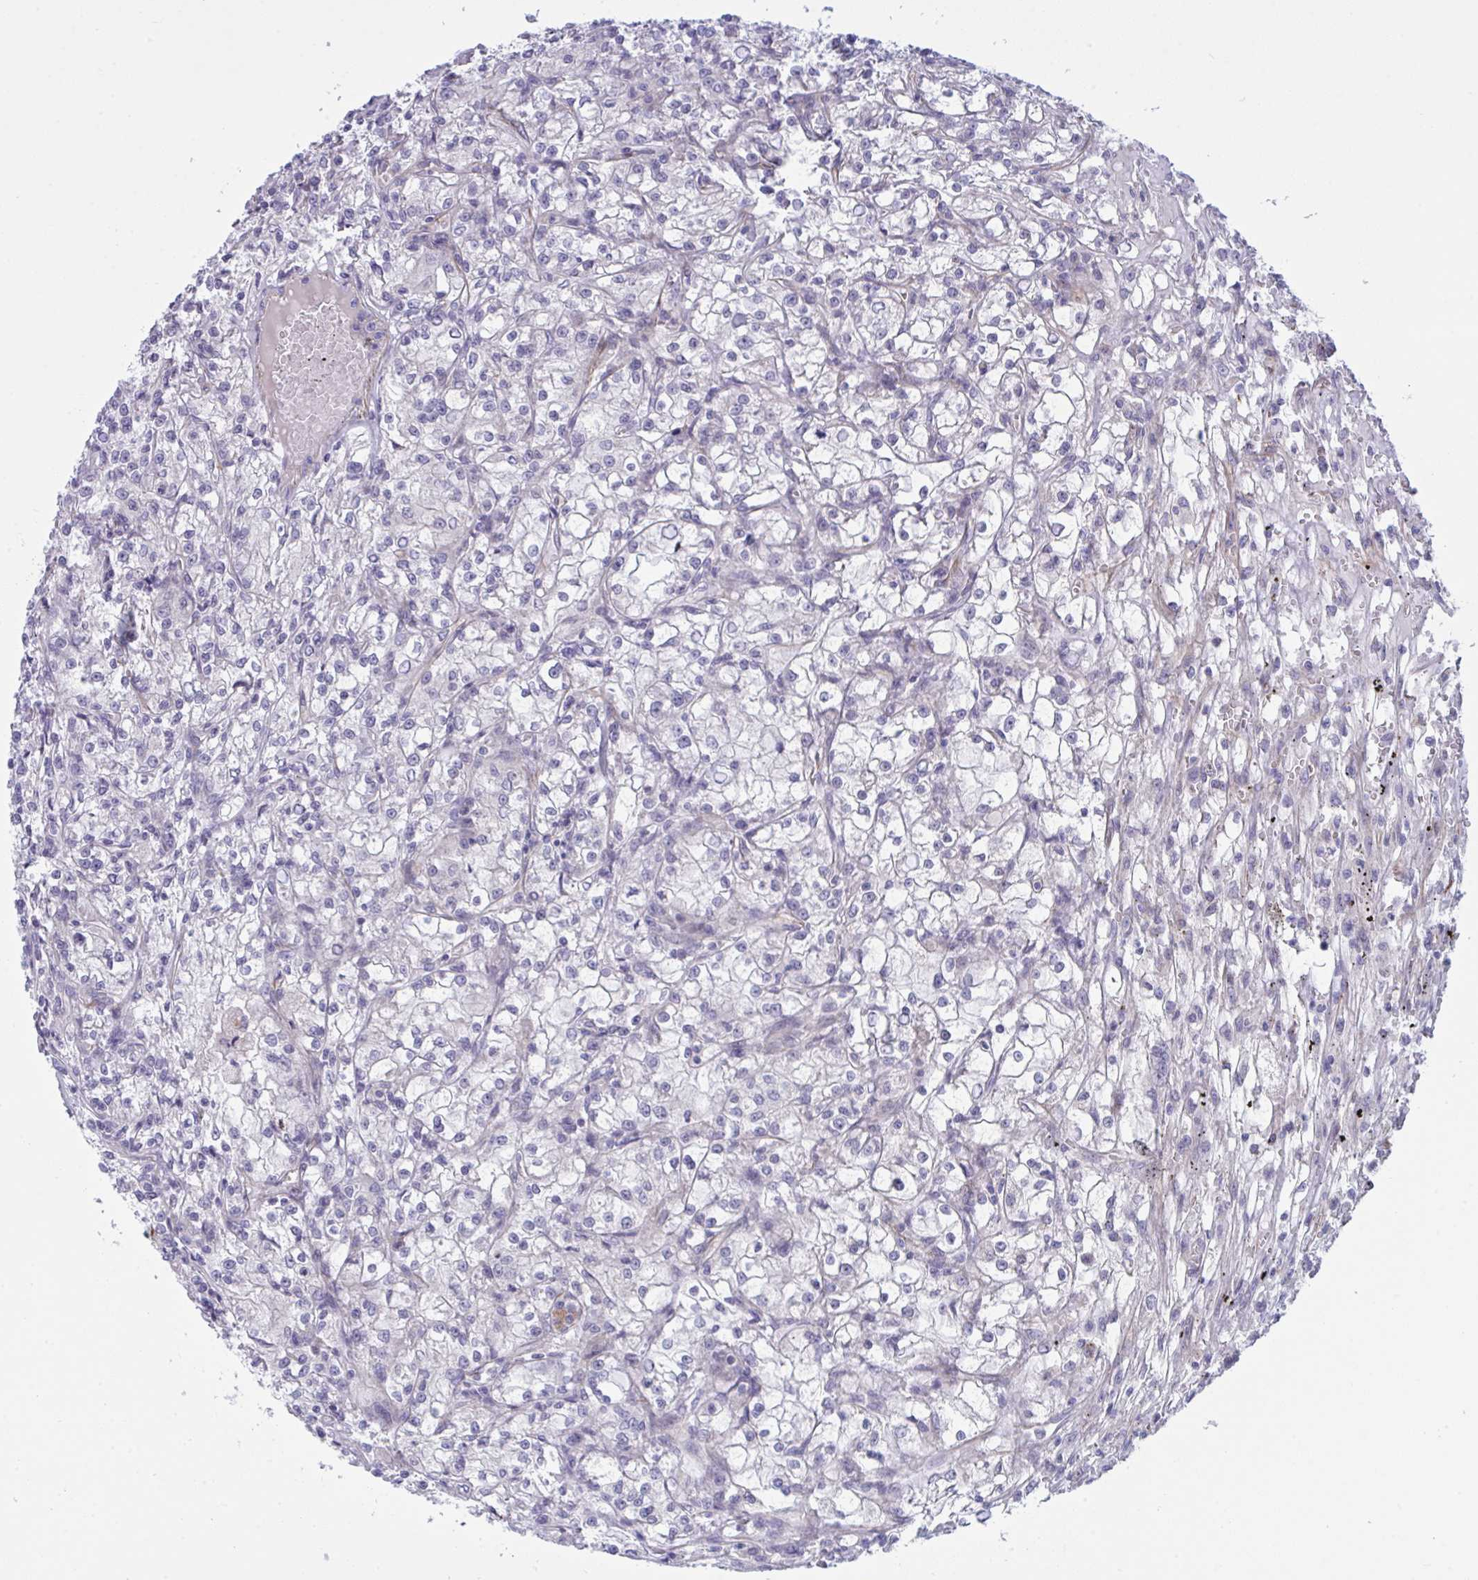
{"staining": {"intensity": "negative", "quantity": "none", "location": "none"}, "tissue": "renal cancer", "cell_type": "Tumor cells", "image_type": "cancer", "snomed": [{"axis": "morphology", "description": "Adenocarcinoma, NOS"}, {"axis": "topography", "description": "Kidney"}], "caption": "The IHC micrograph has no significant staining in tumor cells of adenocarcinoma (renal) tissue.", "gene": "DCBLD1", "patient": {"sex": "female", "age": 59}}